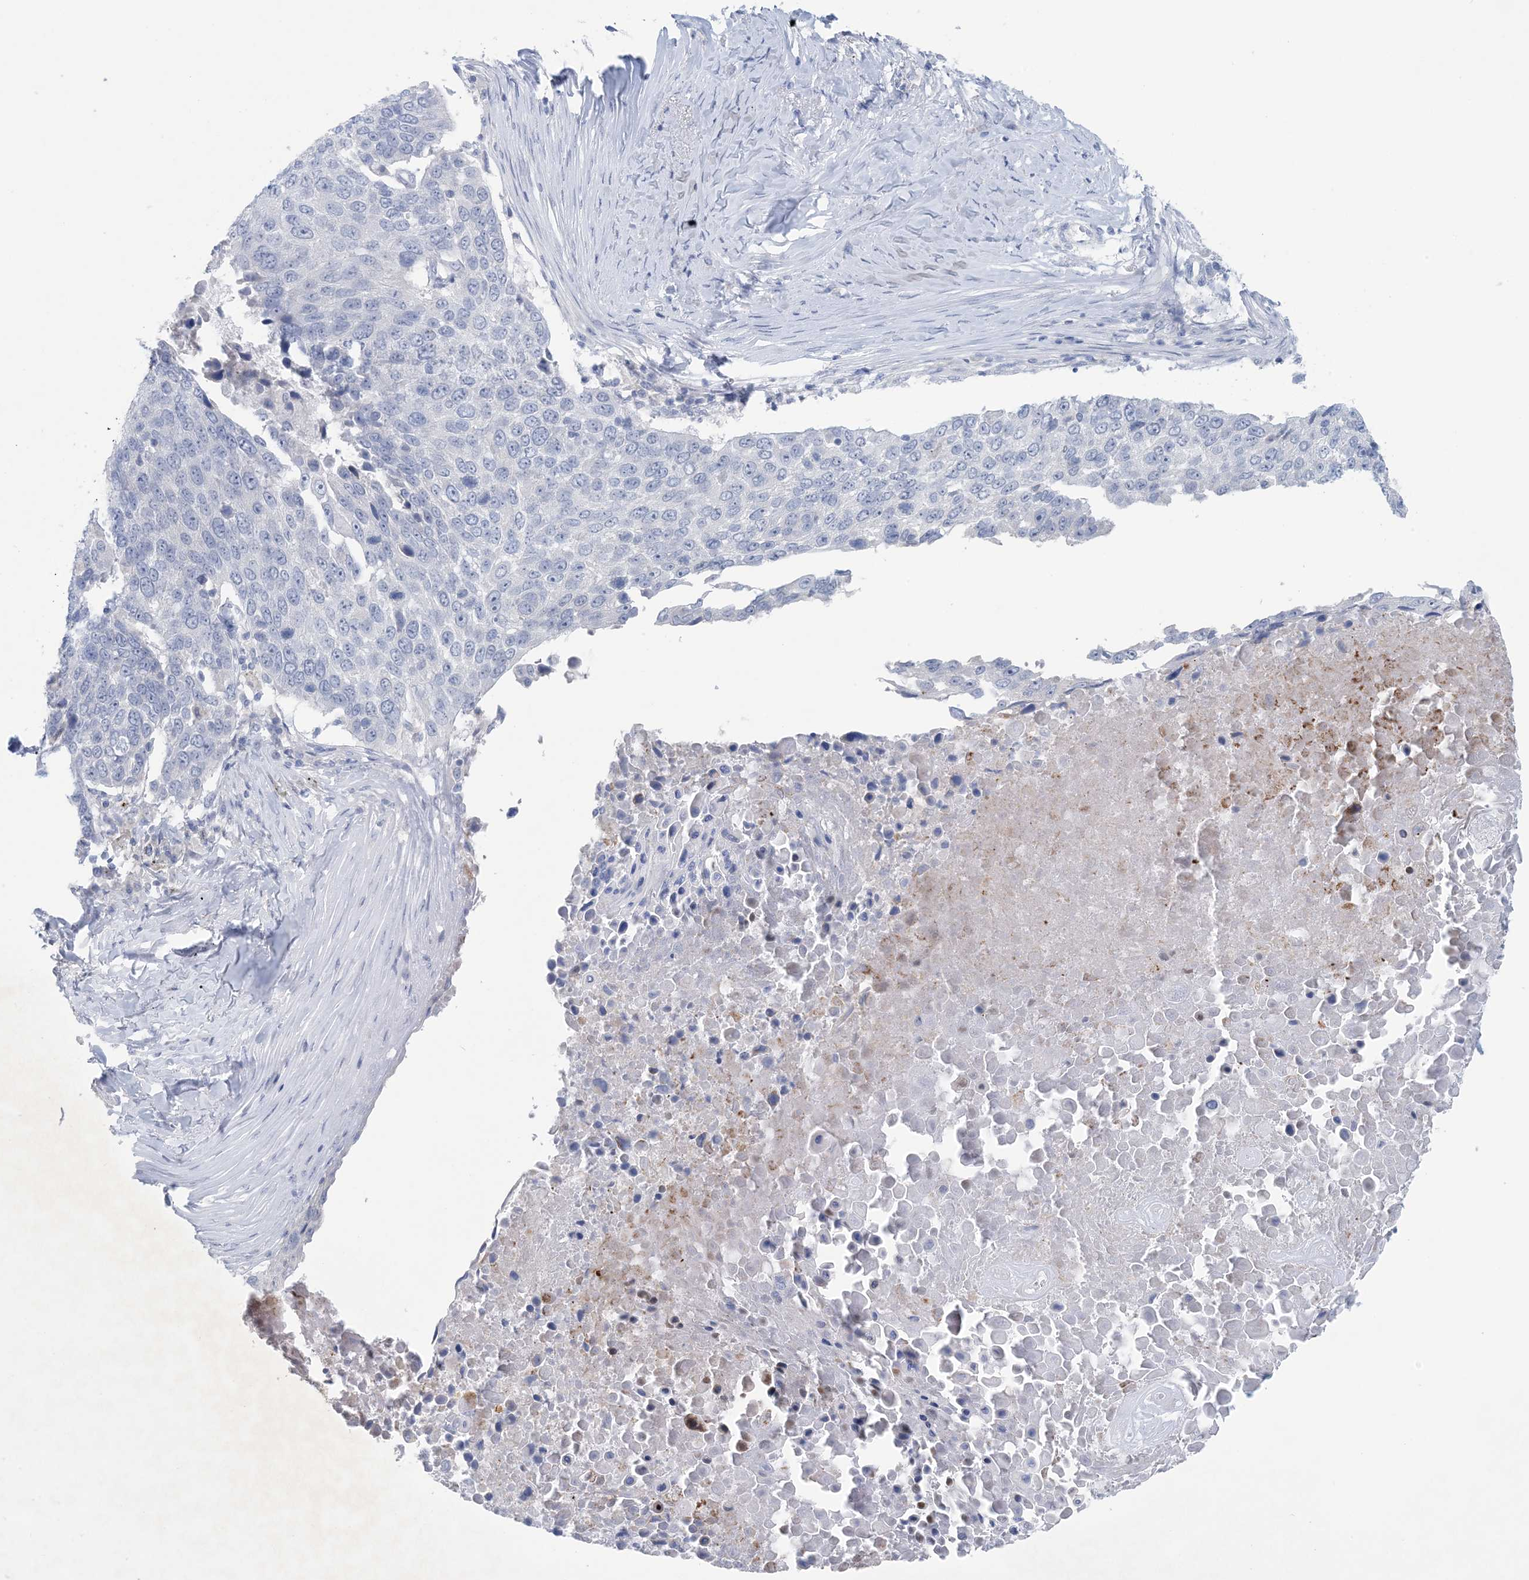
{"staining": {"intensity": "negative", "quantity": "none", "location": "none"}, "tissue": "lung cancer", "cell_type": "Tumor cells", "image_type": "cancer", "snomed": [{"axis": "morphology", "description": "Squamous cell carcinoma, NOS"}, {"axis": "topography", "description": "Lung"}], "caption": "This is an immunohistochemistry image of human lung squamous cell carcinoma. There is no positivity in tumor cells.", "gene": "GABRG1", "patient": {"sex": "male", "age": 66}}